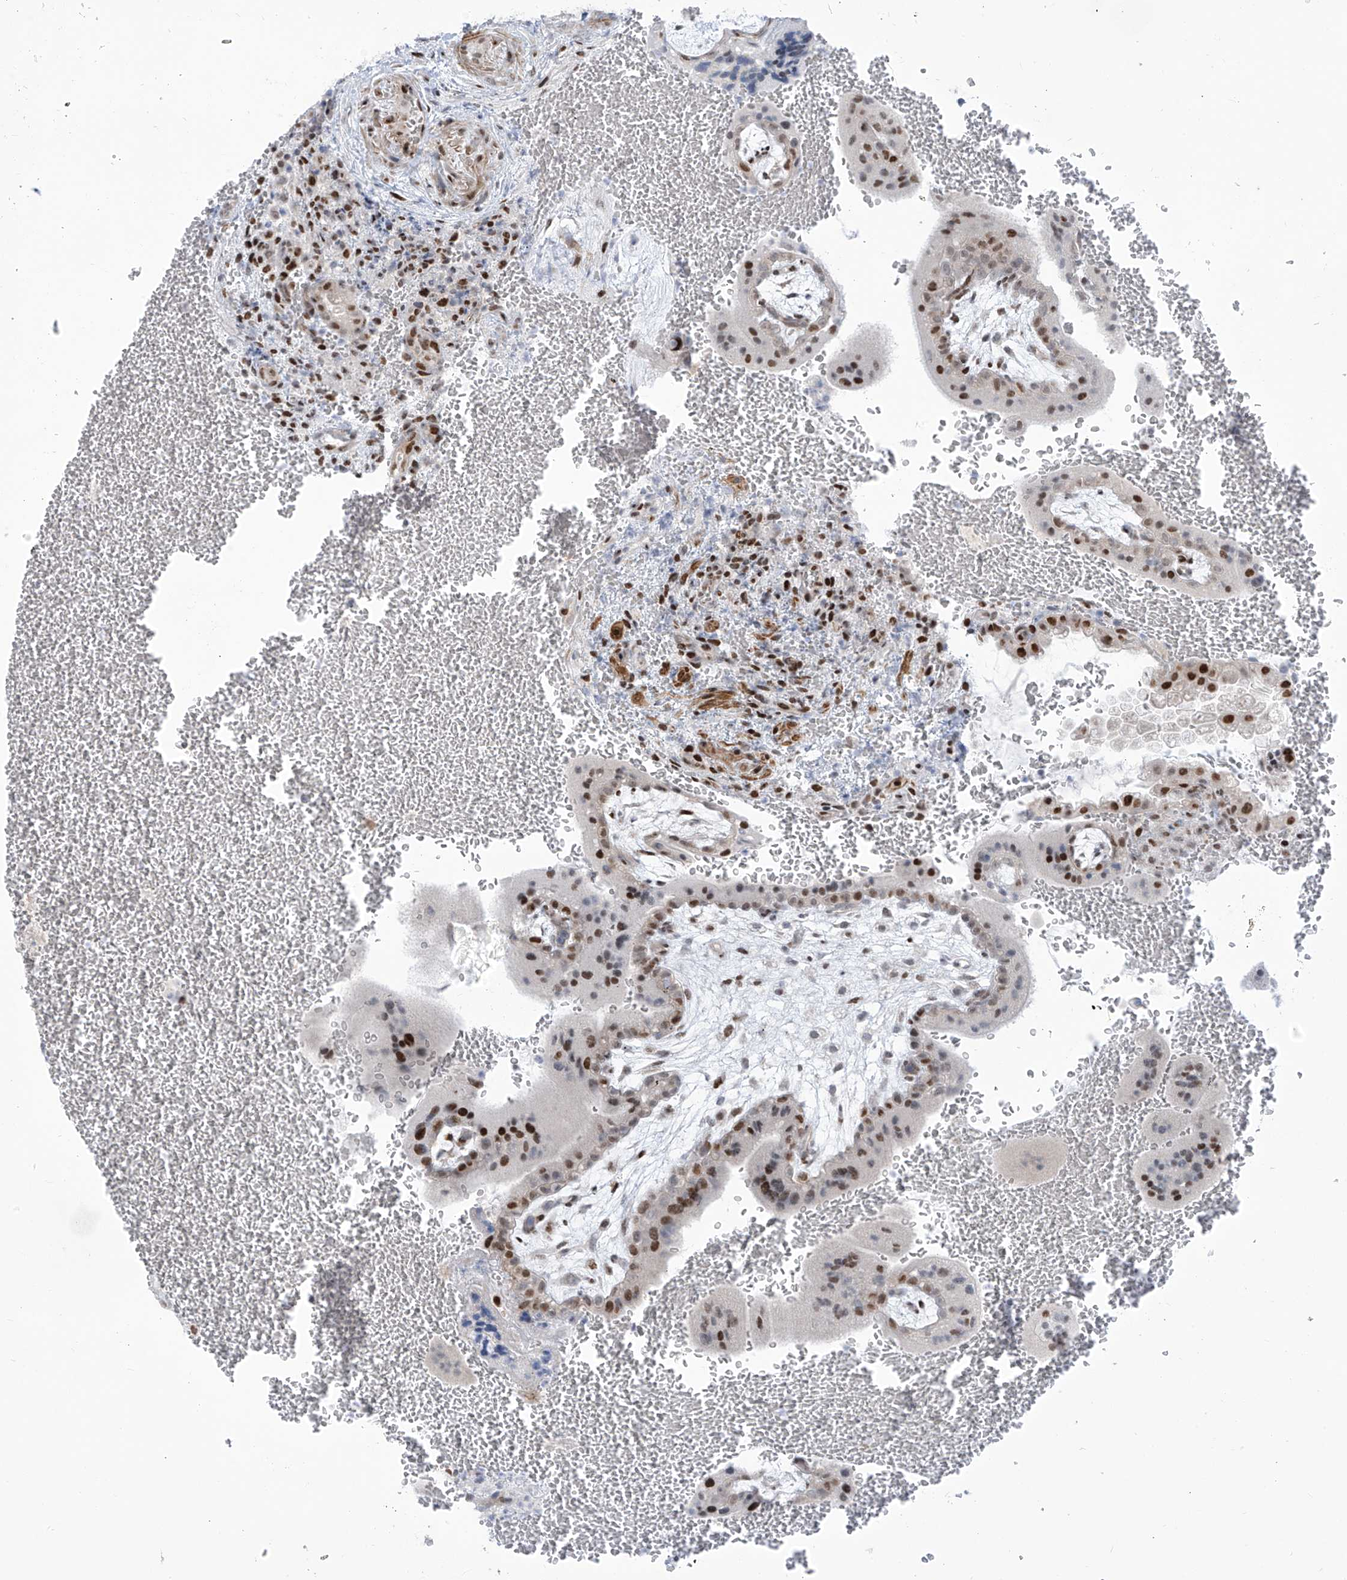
{"staining": {"intensity": "moderate", "quantity": "25%-75%", "location": "nuclear"}, "tissue": "placenta", "cell_type": "Trophoblastic cells", "image_type": "normal", "snomed": [{"axis": "morphology", "description": "Normal tissue, NOS"}, {"axis": "topography", "description": "Placenta"}], "caption": "This image demonstrates unremarkable placenta stained with immunohistochemistry to label a protein in brown. The nuclear of trophoblastic cells show moderate positivity for the protein. Nuclei are counter-stained blue.", "gene": "LIN9", "patient": {"sex": "female", "age": 35}}